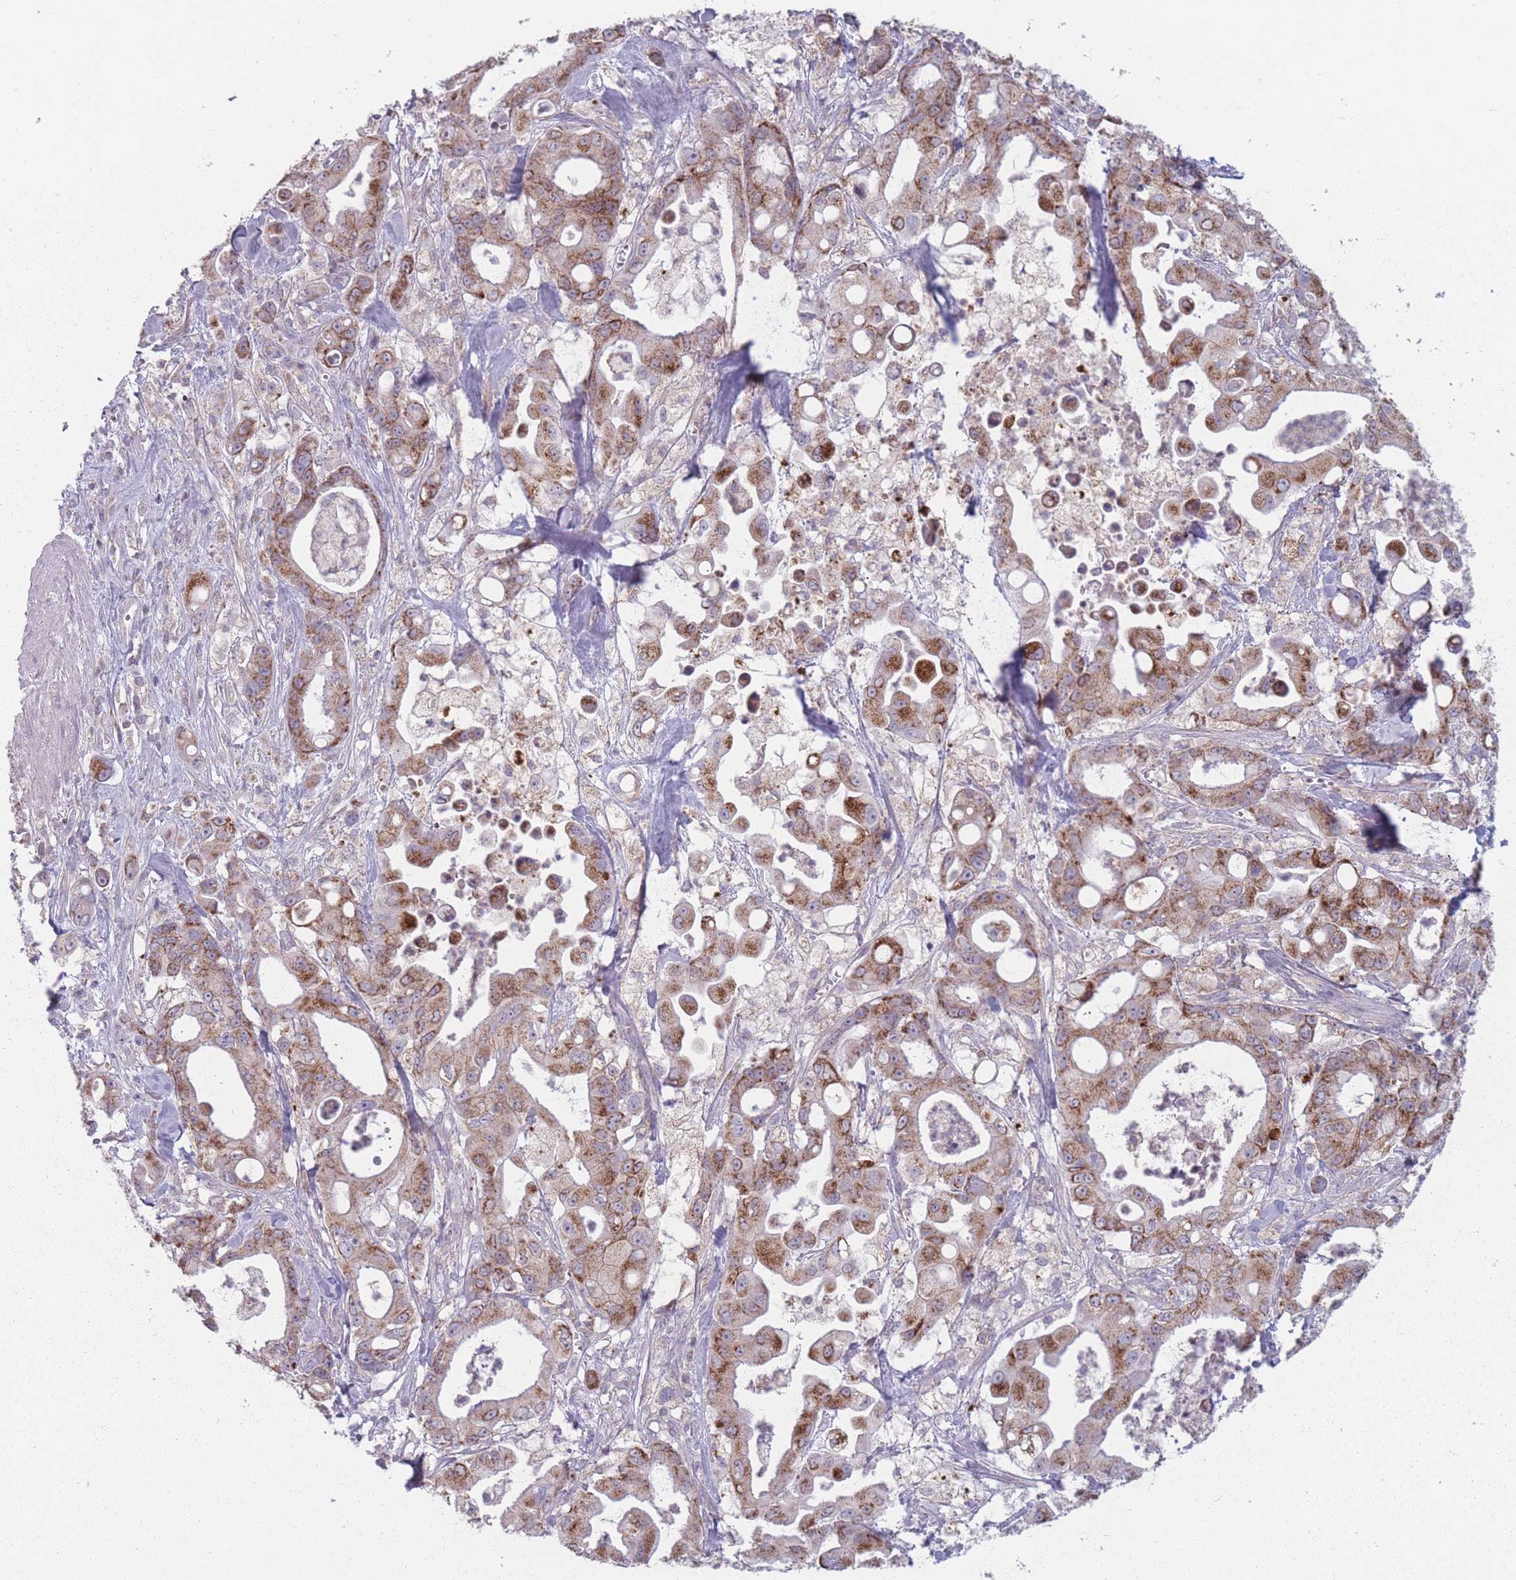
{"staining": {"intensity": "moderate", "quantity": ">75%", "location": "cytoplasmic/membranous"}, "tissue": "pancreatic cancer", "cell_type": "Tumor cells", "image_type": "cancer", "snomed": [{"axis": "morphology", "description": "Adenocarcinoma, NOS"}, {"axis": "topography", "description": "Pancreas"}], "caption": "An image of human pancreatic cancer (adenocarcinoma) stained for a protein reveals moderate cytoplasmic/membranous brown staining in tumor cells.", "gene": "PEX11B", "patient": {"sex": "male", "age": 68}}